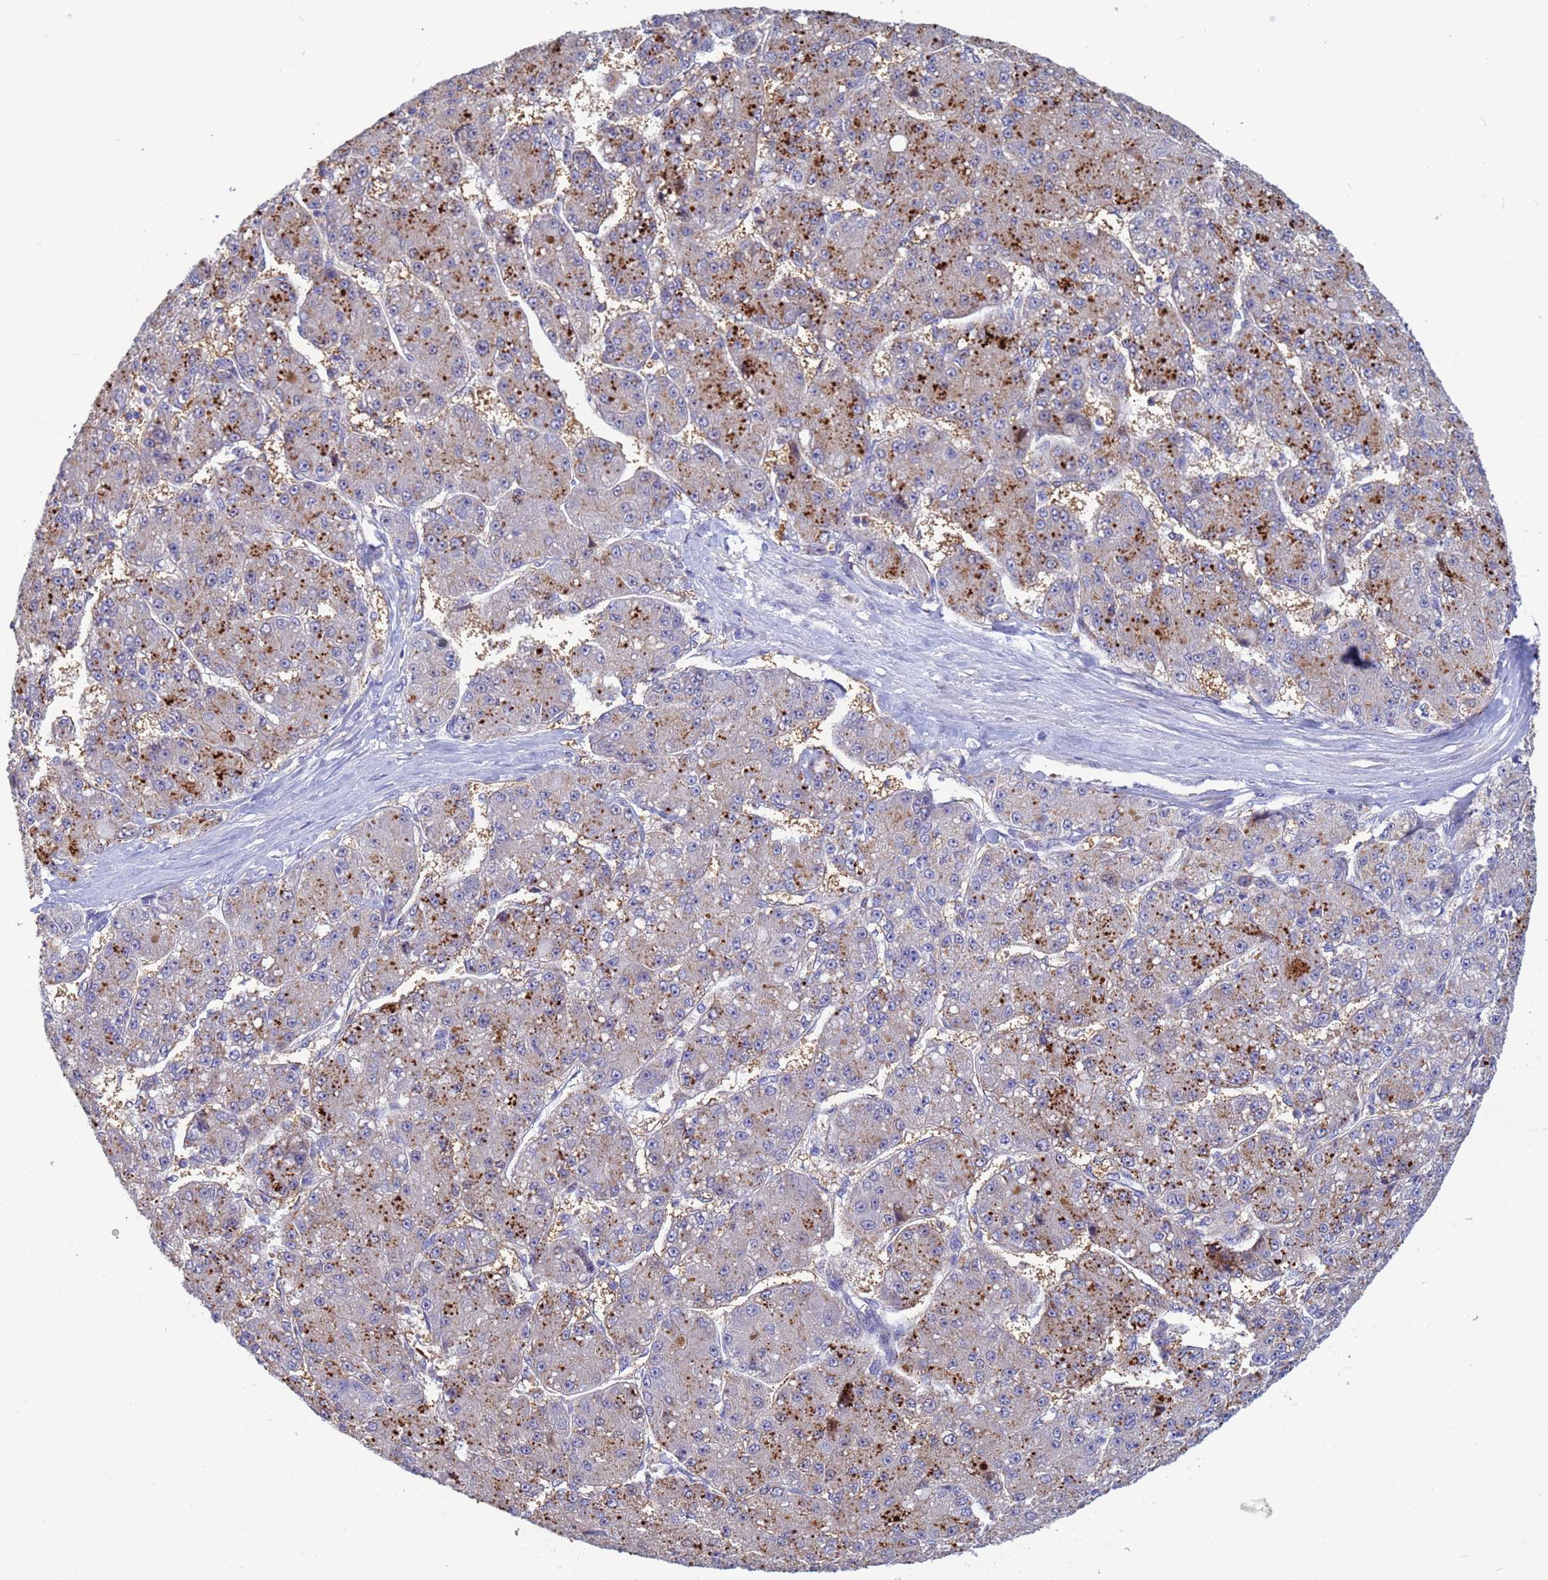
{"staining": {"intensity": "negative", "quantity": "none", "location": "none"}, "tissue": "liver cancer", "cell_type": "Tumor cells", "image_type": "cancer", "snomed": [{"axis": "morphology", "description": "Carcinoma, Hepatocellular, NOS"}, {"axis": "topography", "description": "Liver"}], "caption": "Immunohistochemistry (IHC) histopathology image of human liver cancer stained for a protein (brown), which shows no positivity in tumor cells. (Brightfield microscopy of DAB IHC at high magnification).", "gene": "PPP6R1", "patient": {"sex": "male", "age": 67}}